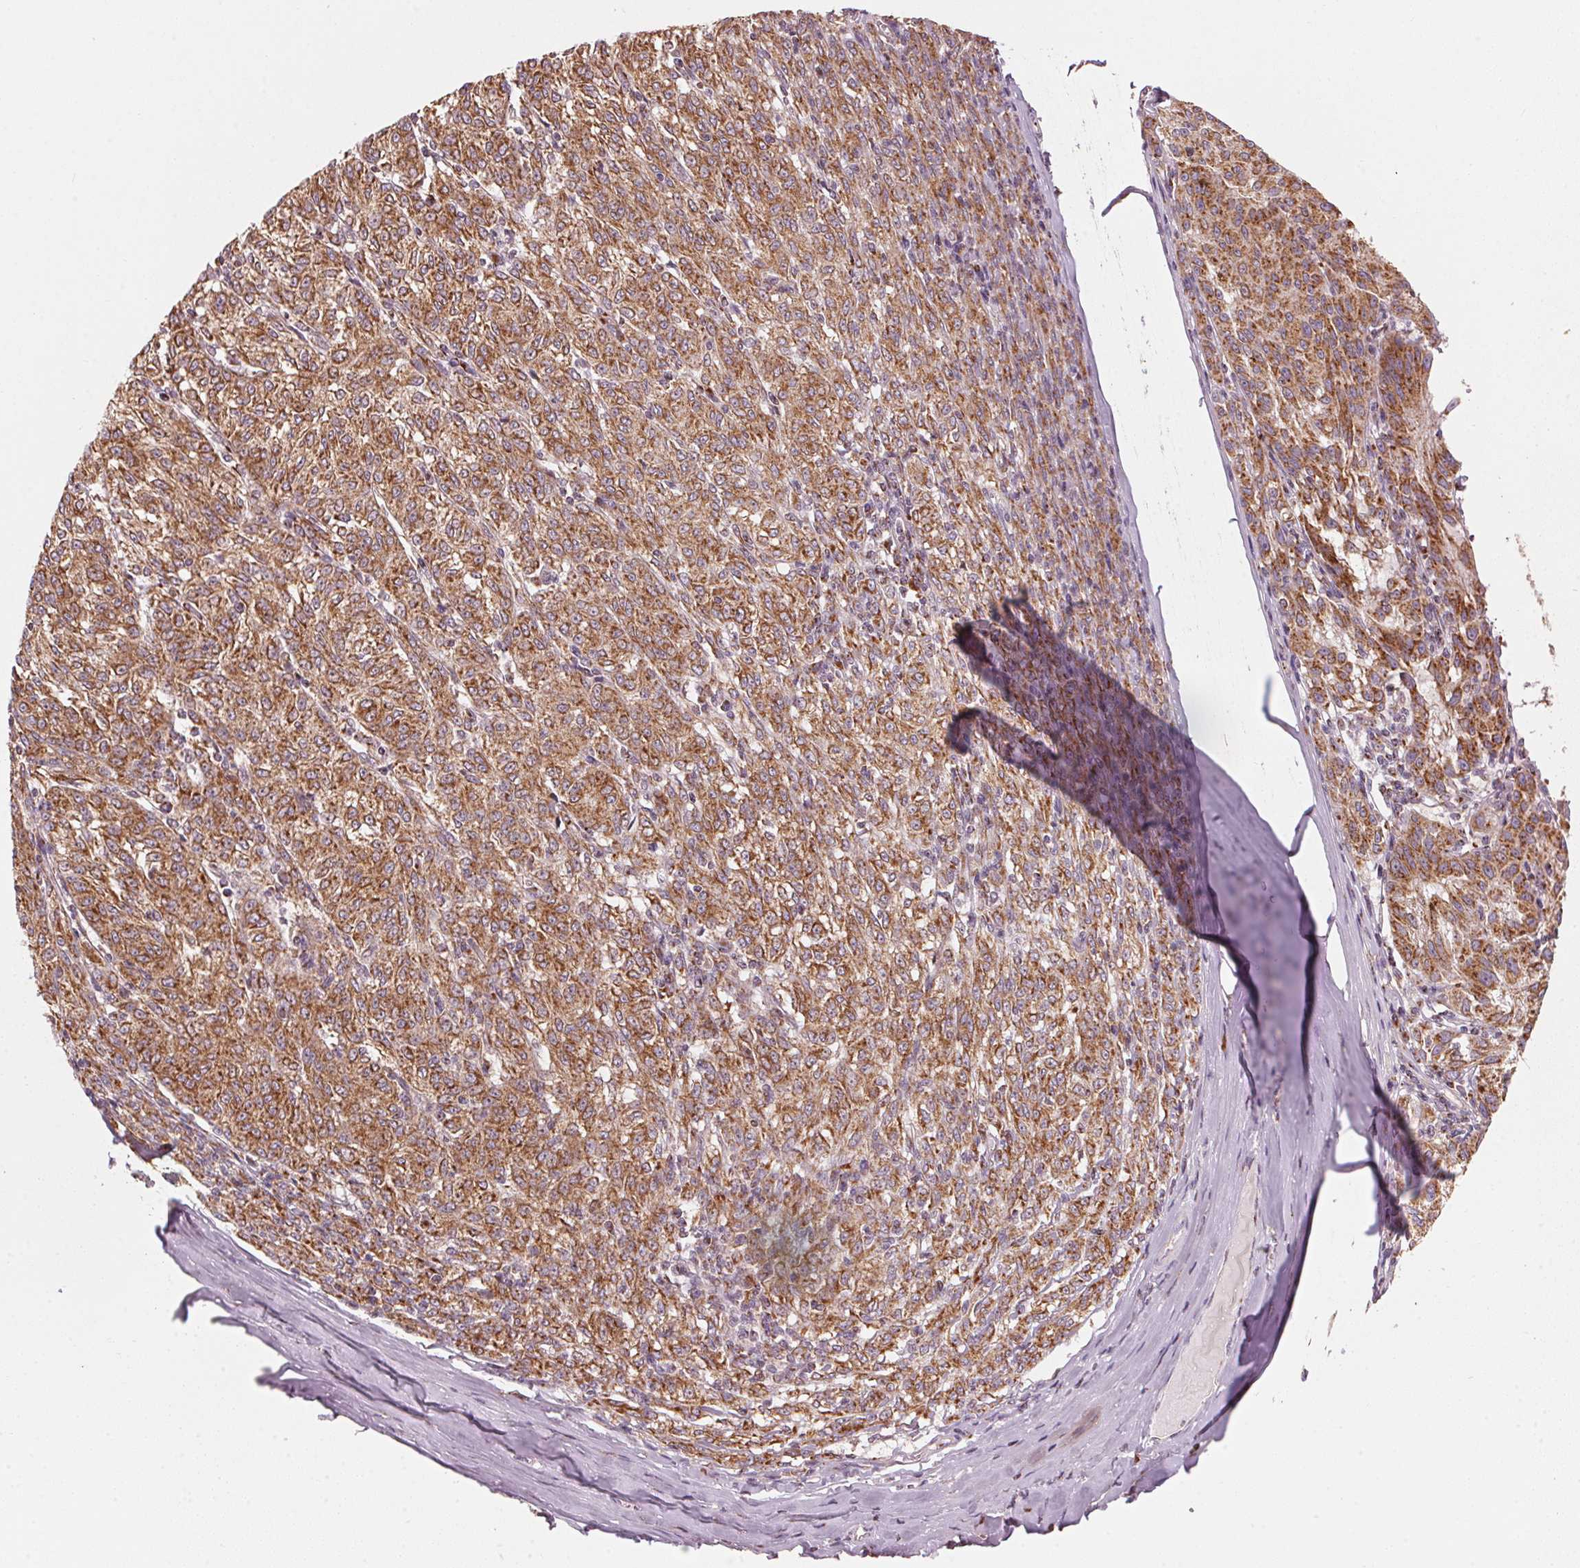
{"staining": {"intensity": "strong", "quantity": ">75%", "location": "cytoplasmic/membranous"}, "tissue": "melanoma", "cell_type": "Tumor cells", "image_type": "cancer", "snomed": [{"axis": "morphology", "description": "Malignant melanoma, NOS"}, {"axis": "topography", "description": "Skin"}], "caption": "Approximately >75% of tumor cells in human melanoma reveal strong cytoplasmic/membranous protein staining as visualized by brown immunohistochemical staining.", "gene": "TOMM70", "patient": {"sex": "female", "age": 72}}